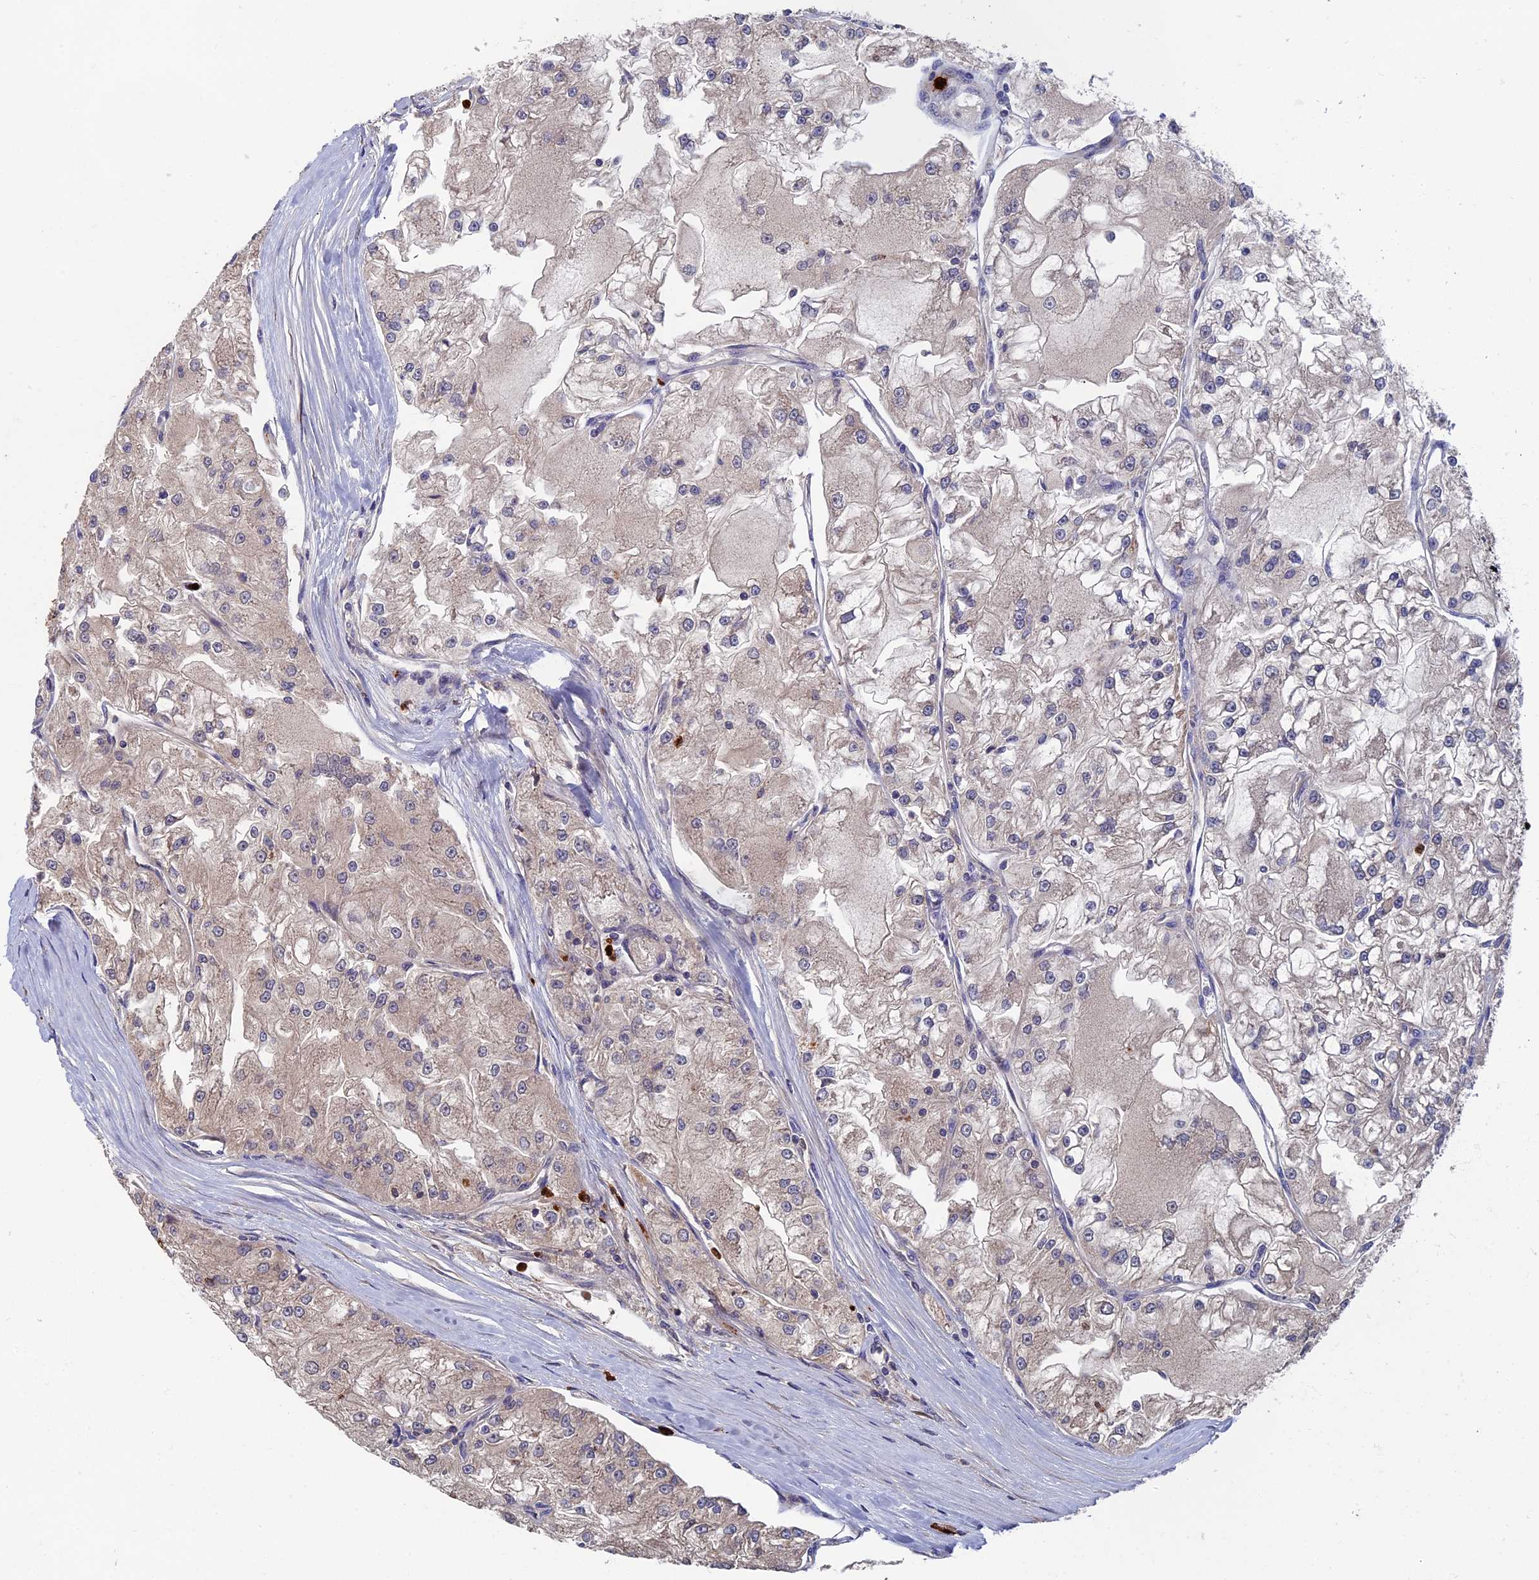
{"staining": {"intensity": "negative", "quantity": "none", "location": "none"}, "tissue": "renal cancer", "cell_type": "Tumor cells", "image_type": "cancer", "snomed": [{"axis": "morphology", "description": "Adenocarcinoma, NOS"}, {"axis": "topography", "description": "Kidney"}], "caption": "Image shows no significant protein staining in tumor cells of renal cancer (adenocarcinoma).", "gene": "TNK2", "patient": {"sex": "female", "age": 72}}